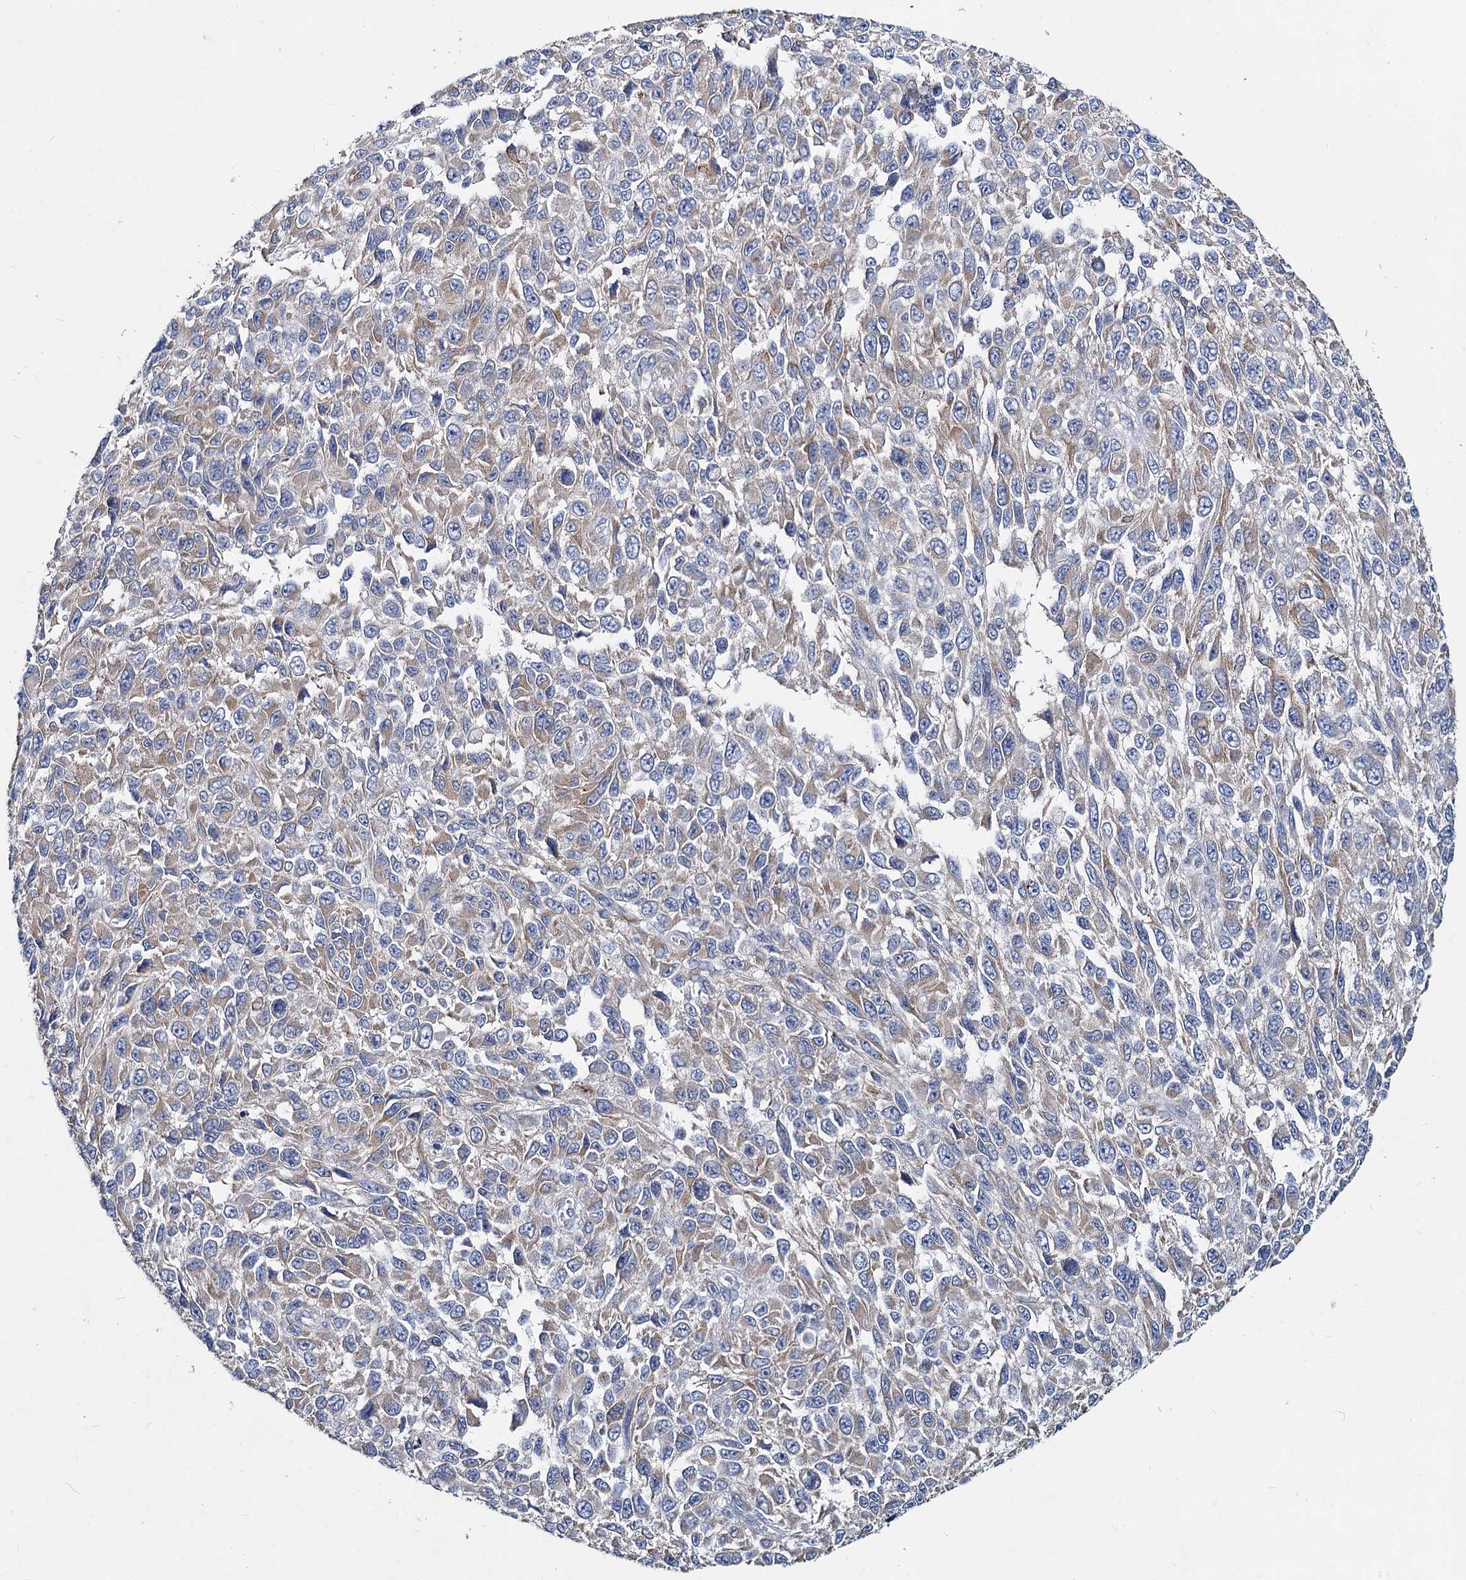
{"staining": {"intensity": "negative", "quantity": "none", "location": "none"}, "tissue": "melanoma", "cell_type": "Tumor cells", "image_type": "cancer", "snomed": [{"axis": "morphology", "description": "Normal tissue, NOS"}, {"axis": "morphology", "description": "Malignant melanoma, NOS"}, {"axis": "topography", "description": "Skin"}], "caption": "An image of human melanoma is negative for staining in tumor cells.", "gene": "TMX2", "patient": {"sex": "female", "age": 96}}